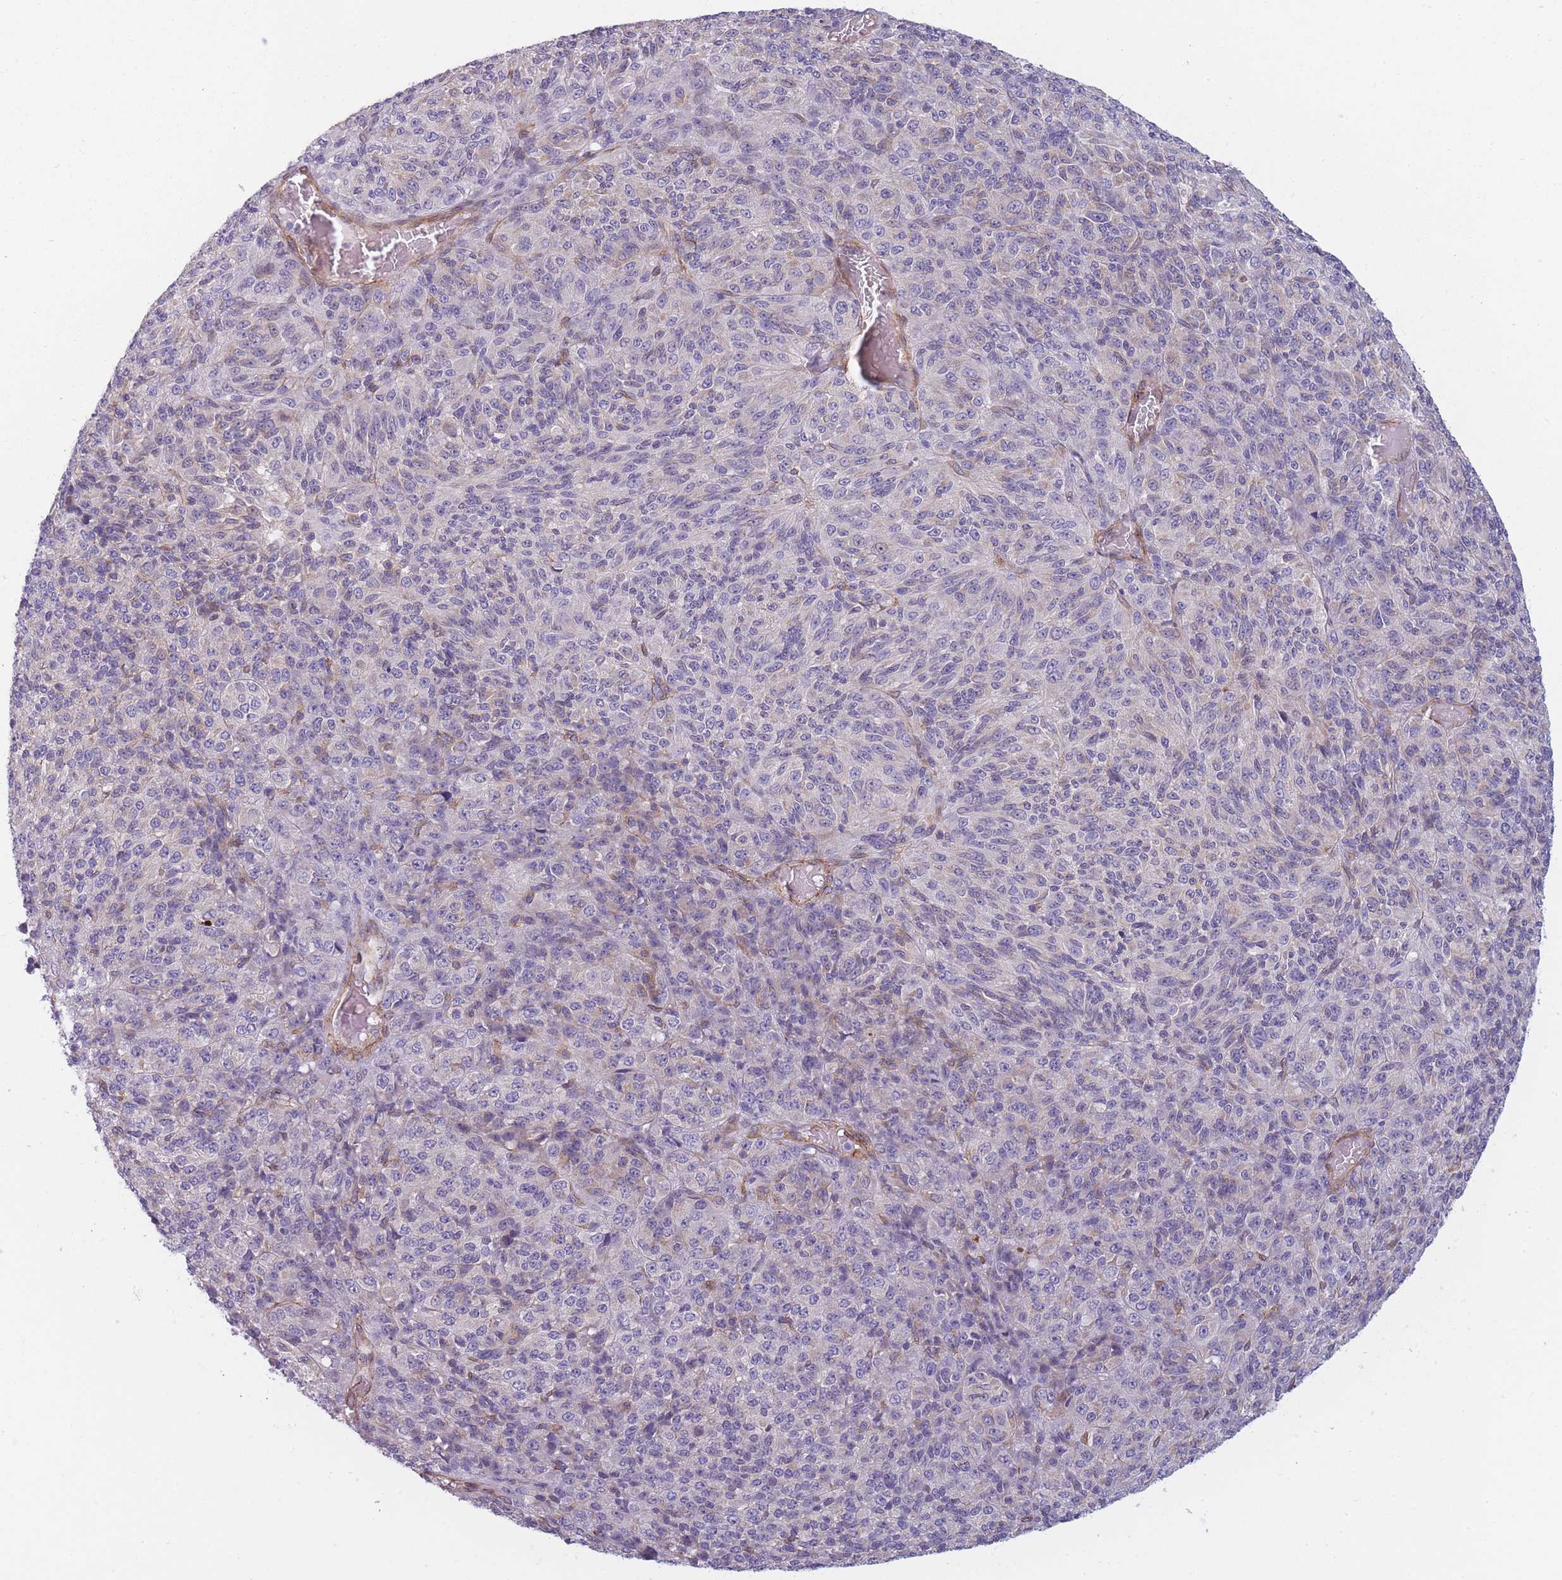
{"staining": {"intensity": "negative", "quantity": "none", "location": "none"}, "tissue": "melanoma", "cell_type": "Tumor cells", "image_type": "cancer", "snomed": [{"axis": "morphology", "description": "Malignant melanoma, Metastatic site"}, {"axis": "topography", "description": "Brain"}], "caption": "Human malignant melanoma (metastatic site) stained for a protein using immunohistochemistry (IHC) reveals no positivity in tumor cells.", "gene": "OR6B3", "patient": {"sex": "female", "age": 56}}